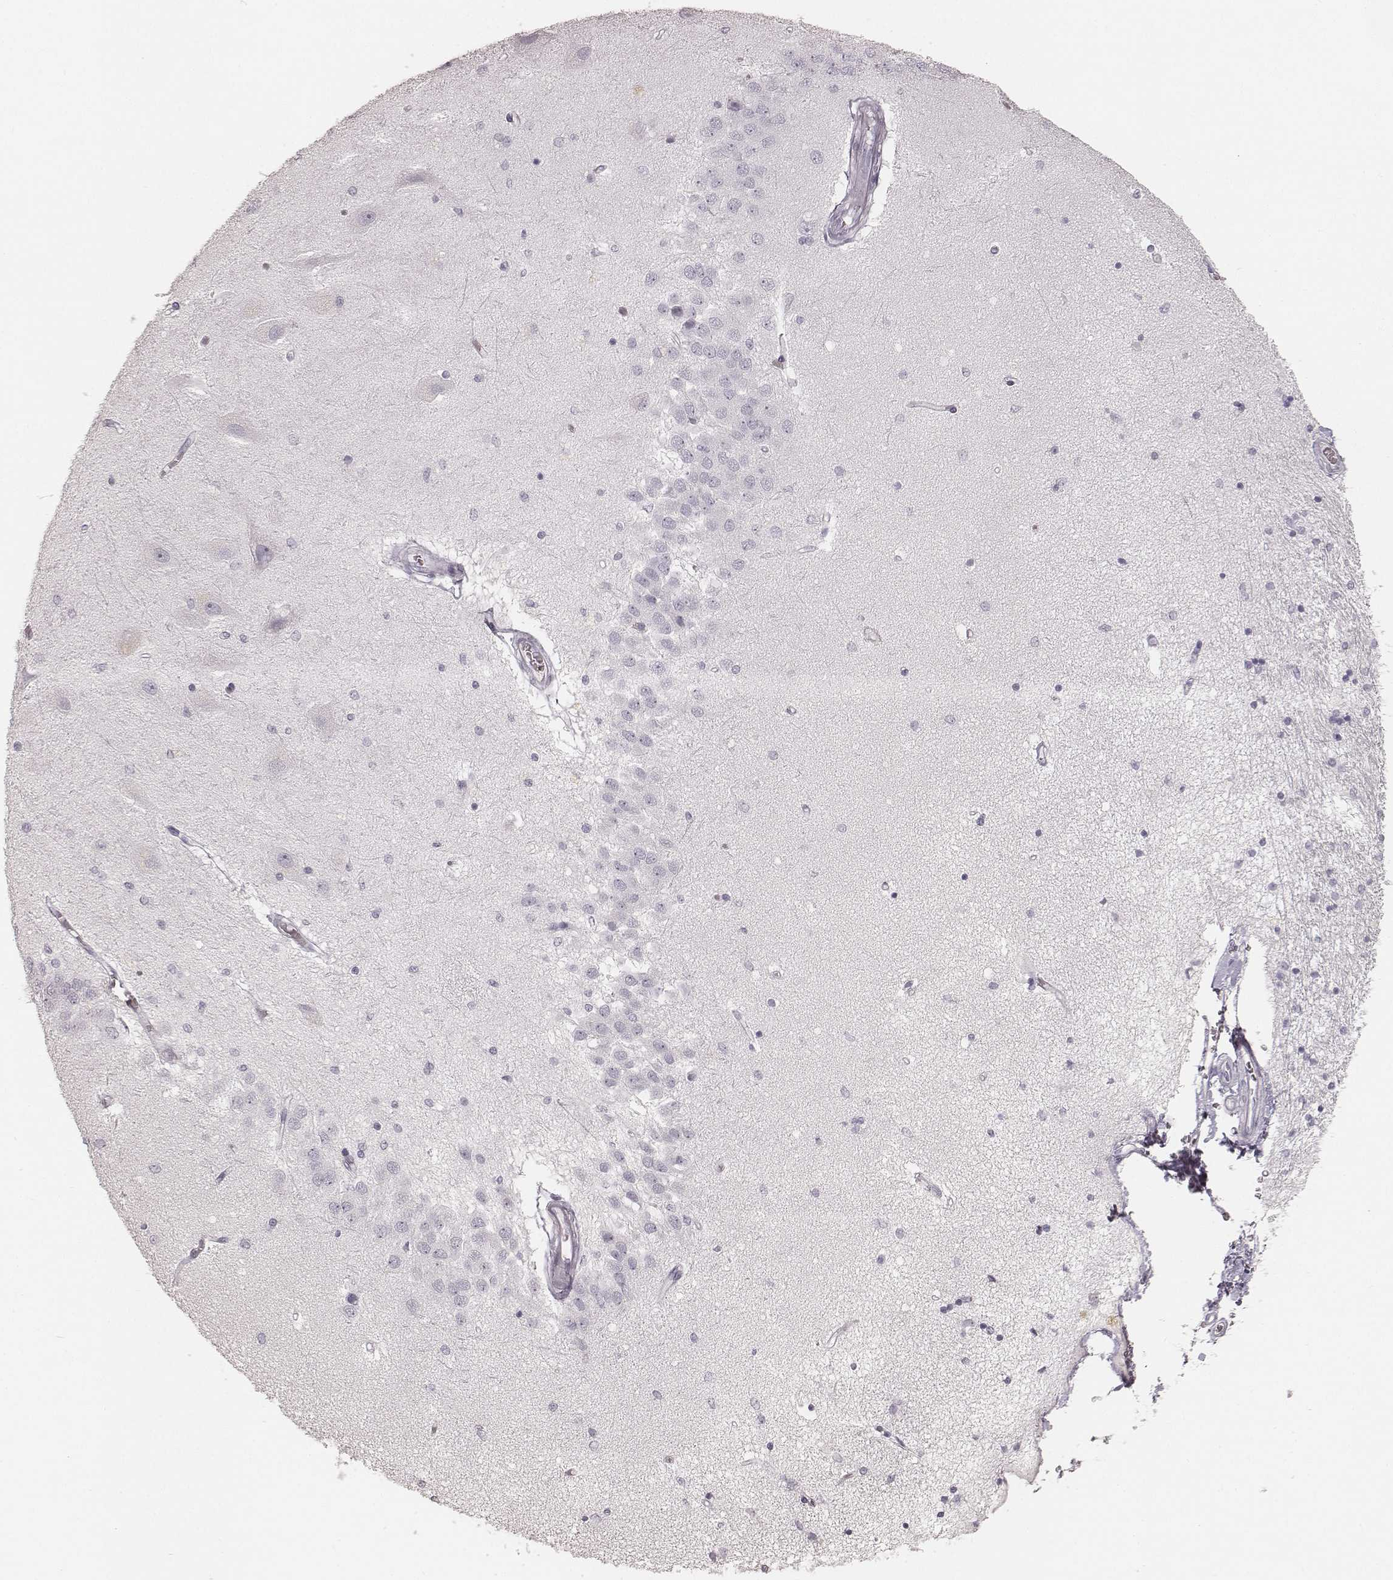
{"staining": {"intensity": "negative", "quantity": "none", "location": "none"}, "tissue": "hippocampus", "cell_type": "Glial cells", "image_type": "normal", "snomed": [{"axis": "morphology", "description": "Normal tissue, NOS"}, {"axis": "topography", "description": "Hippocampus"}], "caption": "Immunohistochemical staining of benign human hippocampus demonstrates no significant staining in glial cells.", "gene": "KRT31", "patient": {"sex": "female", "age": 54}}